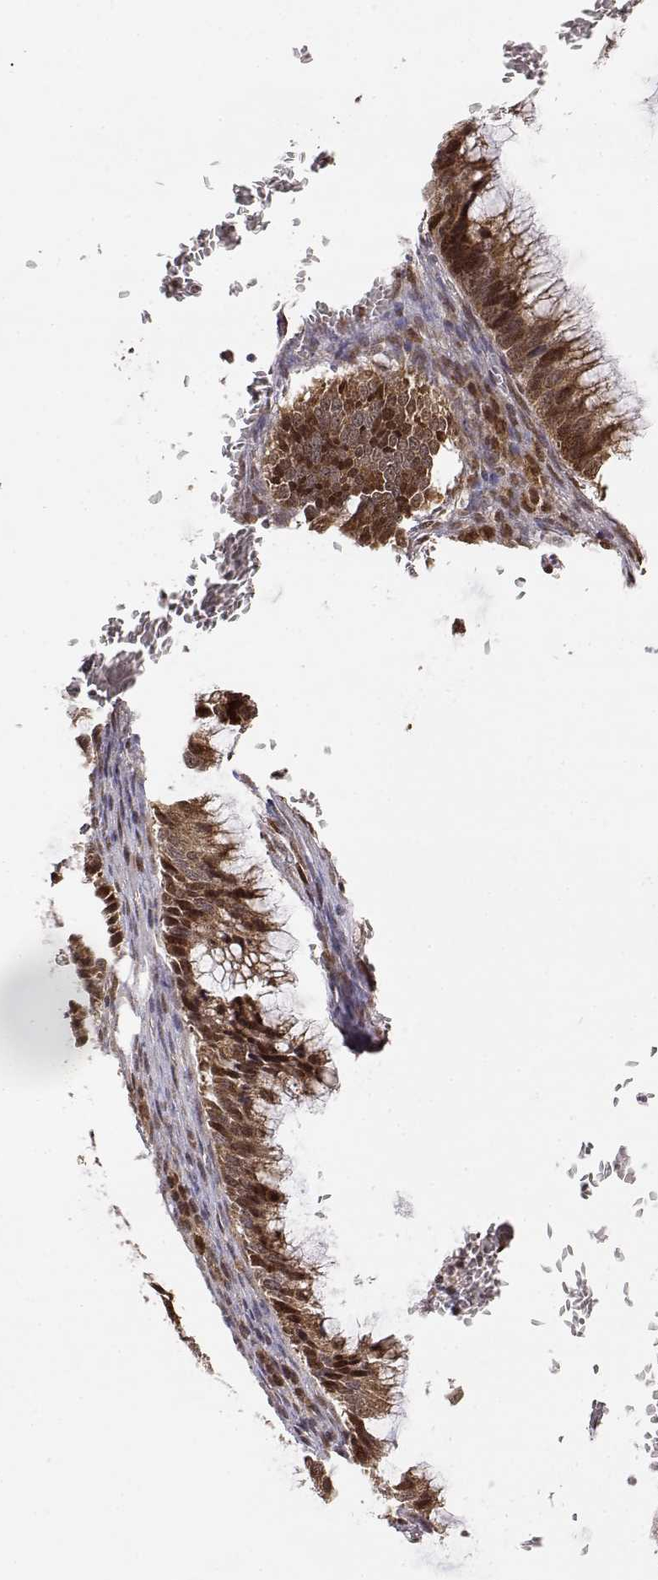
{"staining": {"intensity": "strong", "quantity": "25%-75%", "location": "cytoplasmic/membranous,nuclear"}, "tissue": "ovarian cancer", "cell_type": "Tumor cells", "image_type": "cancer", "snomed": [{"axis": "morphology", "description": "Cystadenocarcinoma, mucinous, NOS"}, {"axis": "topography", "description": "Ovary"}], "caption": "Immunohistochemistry (IHC) micrograph of human ovarian mucinous cystadenocarcinoma stained for a protein (brown), which demonstrates high levels of strong cytoplasmic/membranous and nuclear staining in approximately 25%-75% of tumor cells.", "gene": "BRCA1", "patient": {"sex": "female", "age": 38}}